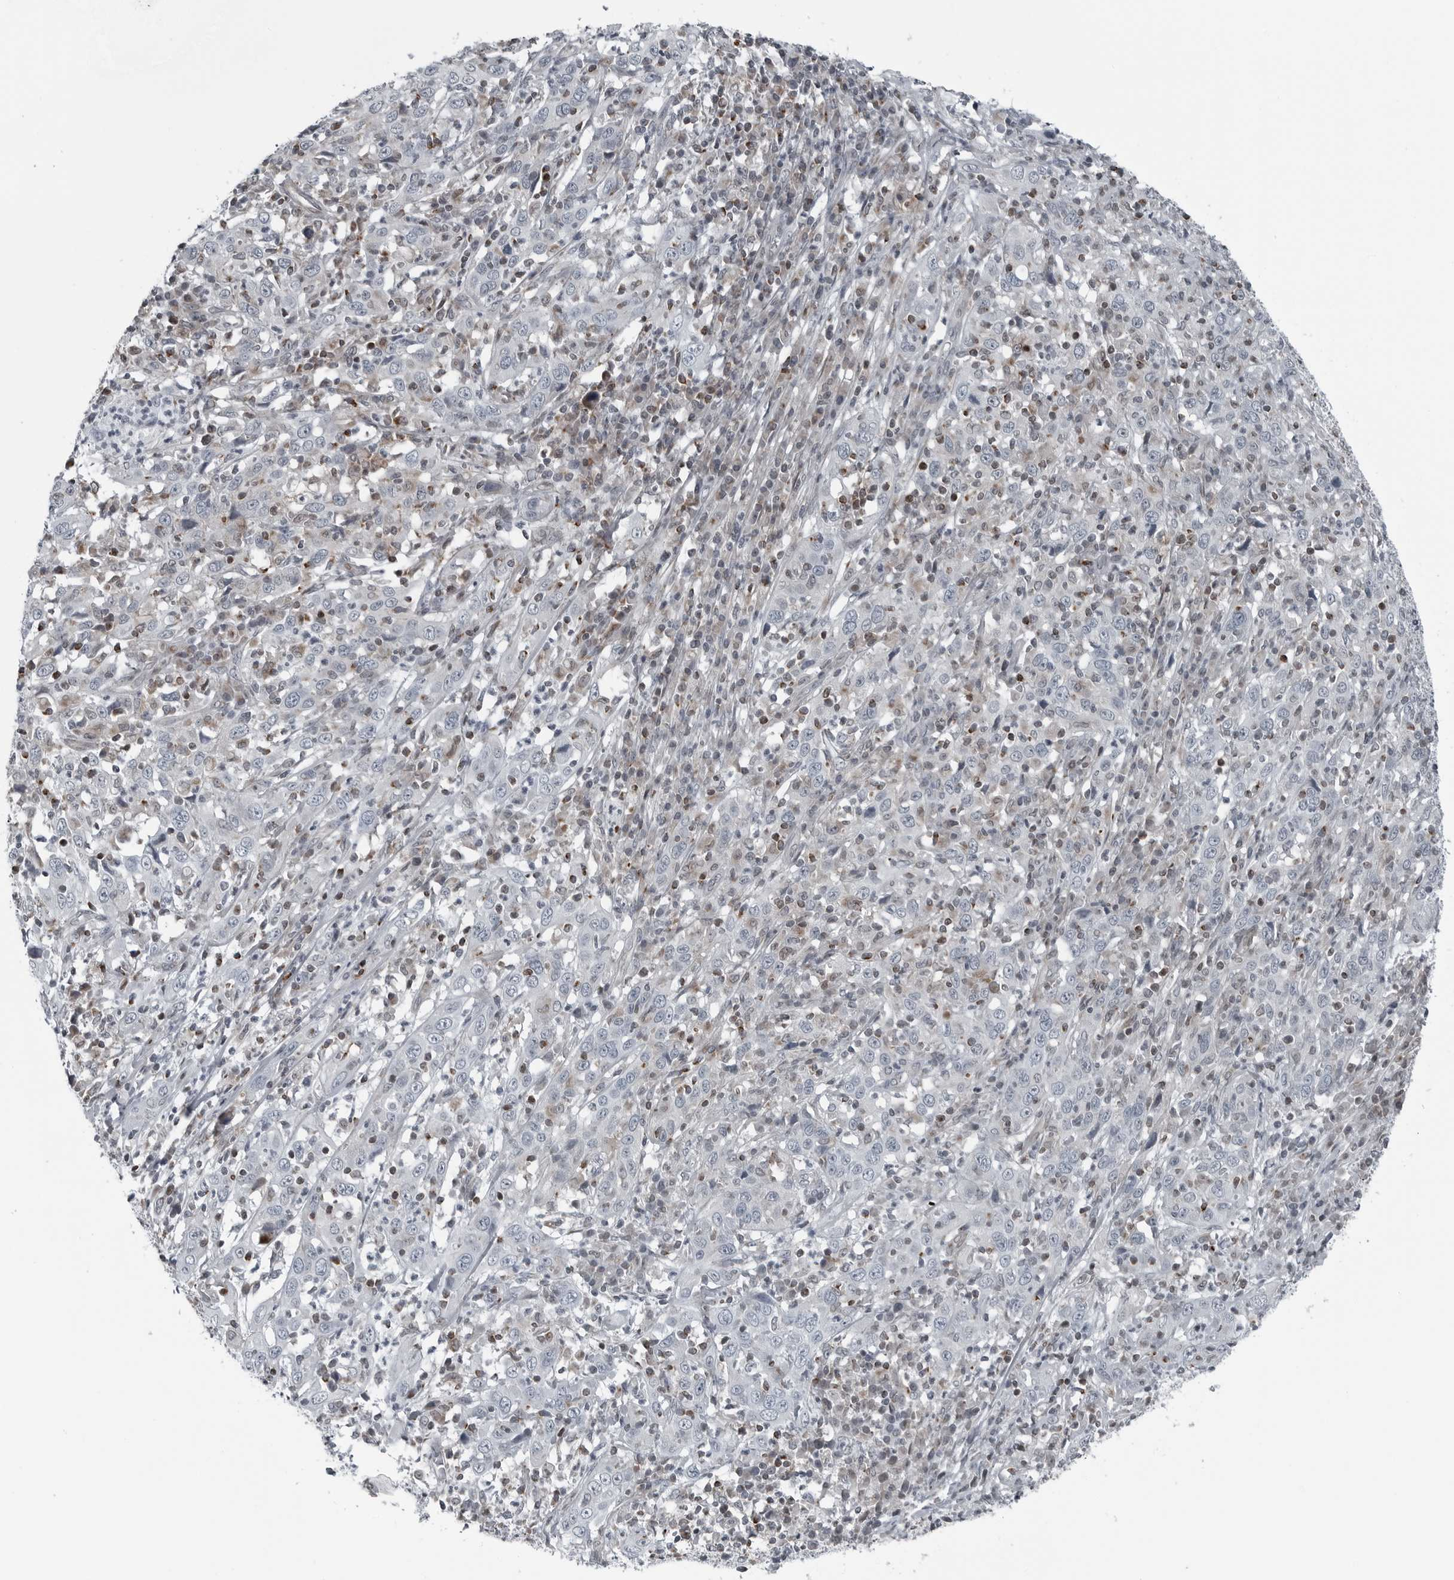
{"staining": {"intensity": "negative", "quantity": "none", "location": "none"}, "tissue": "cervical cancer", "cell_type": "Tumor cells", "image_type": "cancer", "snomed": [{"axis": "morphology", "description": "Squamous cell carcinoma, NOS"}, {"axis": "topography", "description": "Cervix"}], "caption": "A photomicrograph of human cervical cancer (squamous cell carcinoma) is negative for staining in tumor cells. (Stains: DAB (3,3'-diaminobenzidine) immunohistochemistry with hematoxylin counter stain, Microscopy: brightfield microscopy at high magnification).", "gene": "GAK", "patient": {"sex": "female", "age": 46}}